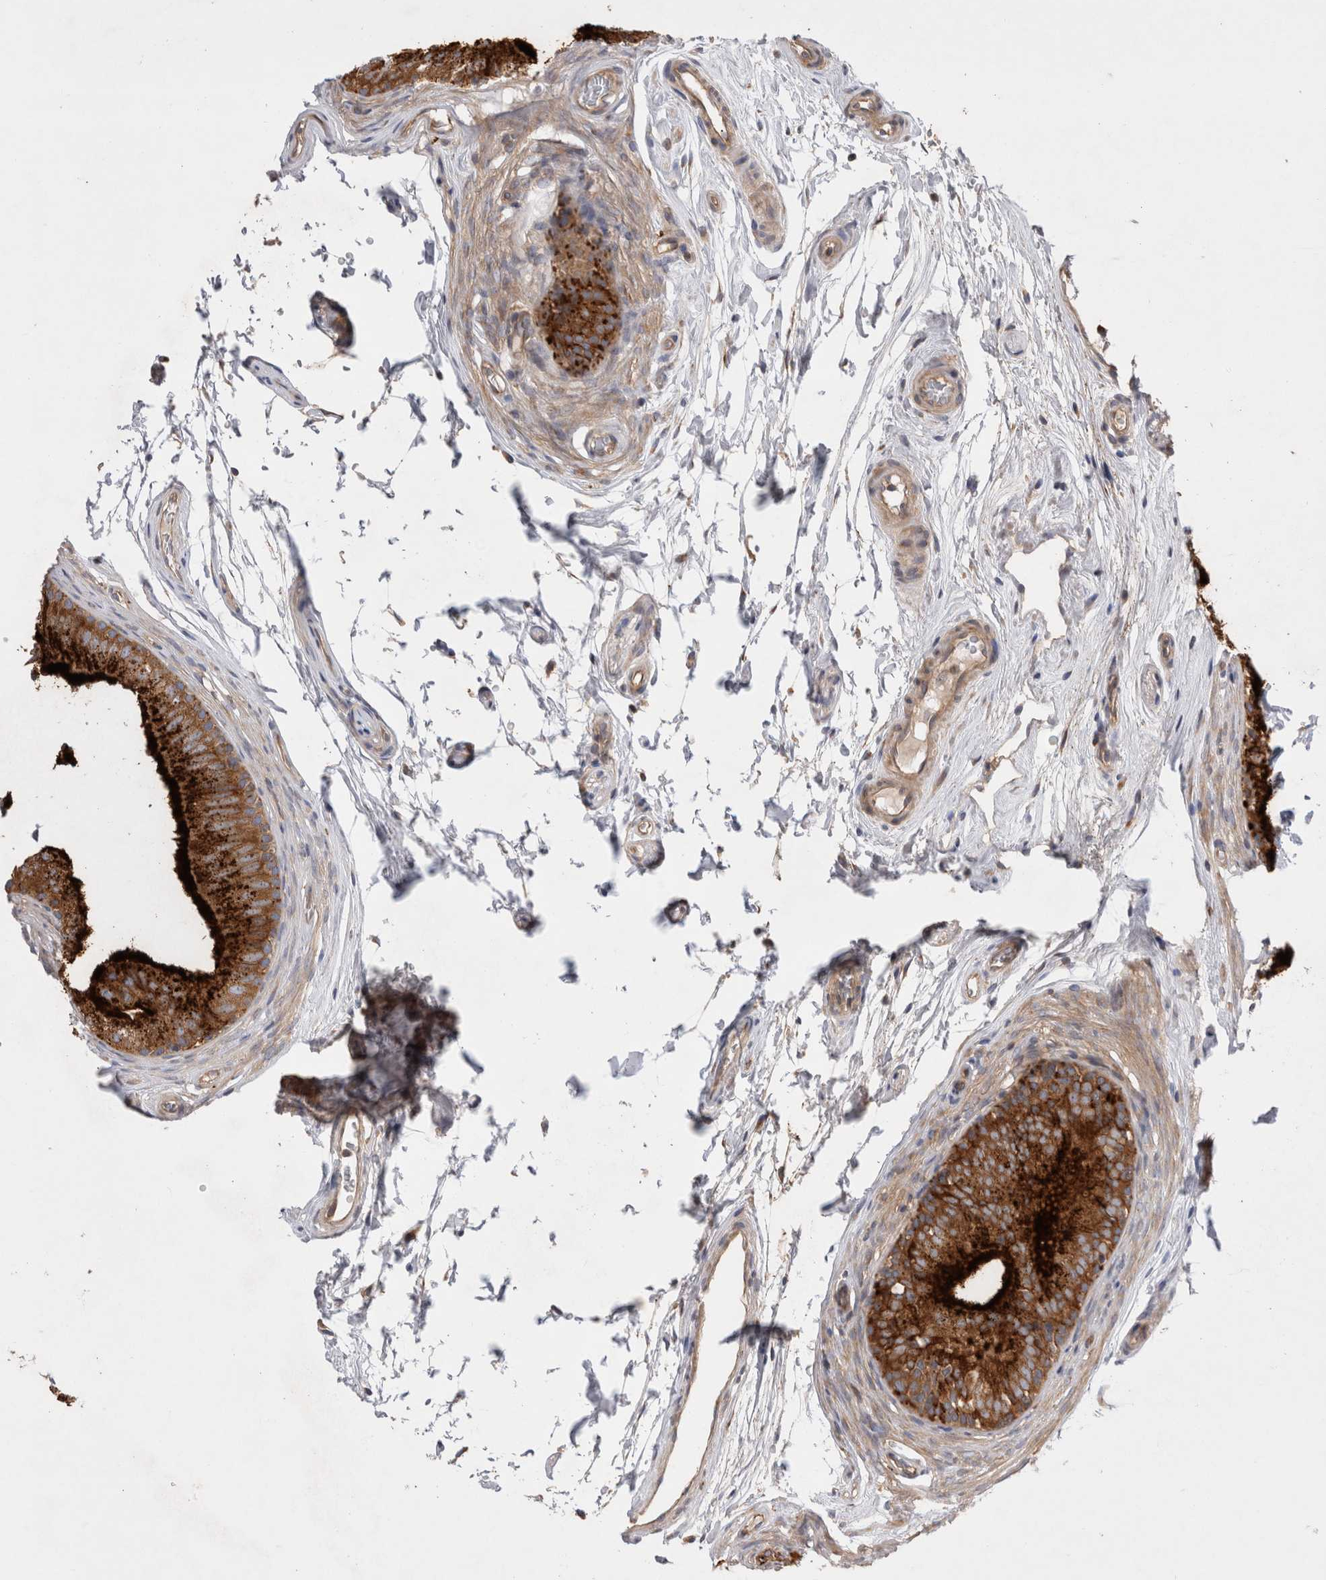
{"staining": {"intensity": "strong", "quantity": ">75%", "location": "cytoplasmic/membranous"}, "tissue": "epididymis", "cell_type": "Glandular cells", "image_type": "normal", "snomed": [{"axis": "morphology", "description": "Normal tissue, NOS"}, {"axis": "topography", "description": "Epididymis"}], "caption": "Immunohistochemistry (IHC) photomicrograph of normal human epididymis stained for a protein (brown), which shows high levels of strong cytoplasmic/membranous positivity in about >75% of glandular cells.", "gene": "PDCD10", "patient": {"sex": "male", "age": 36}}